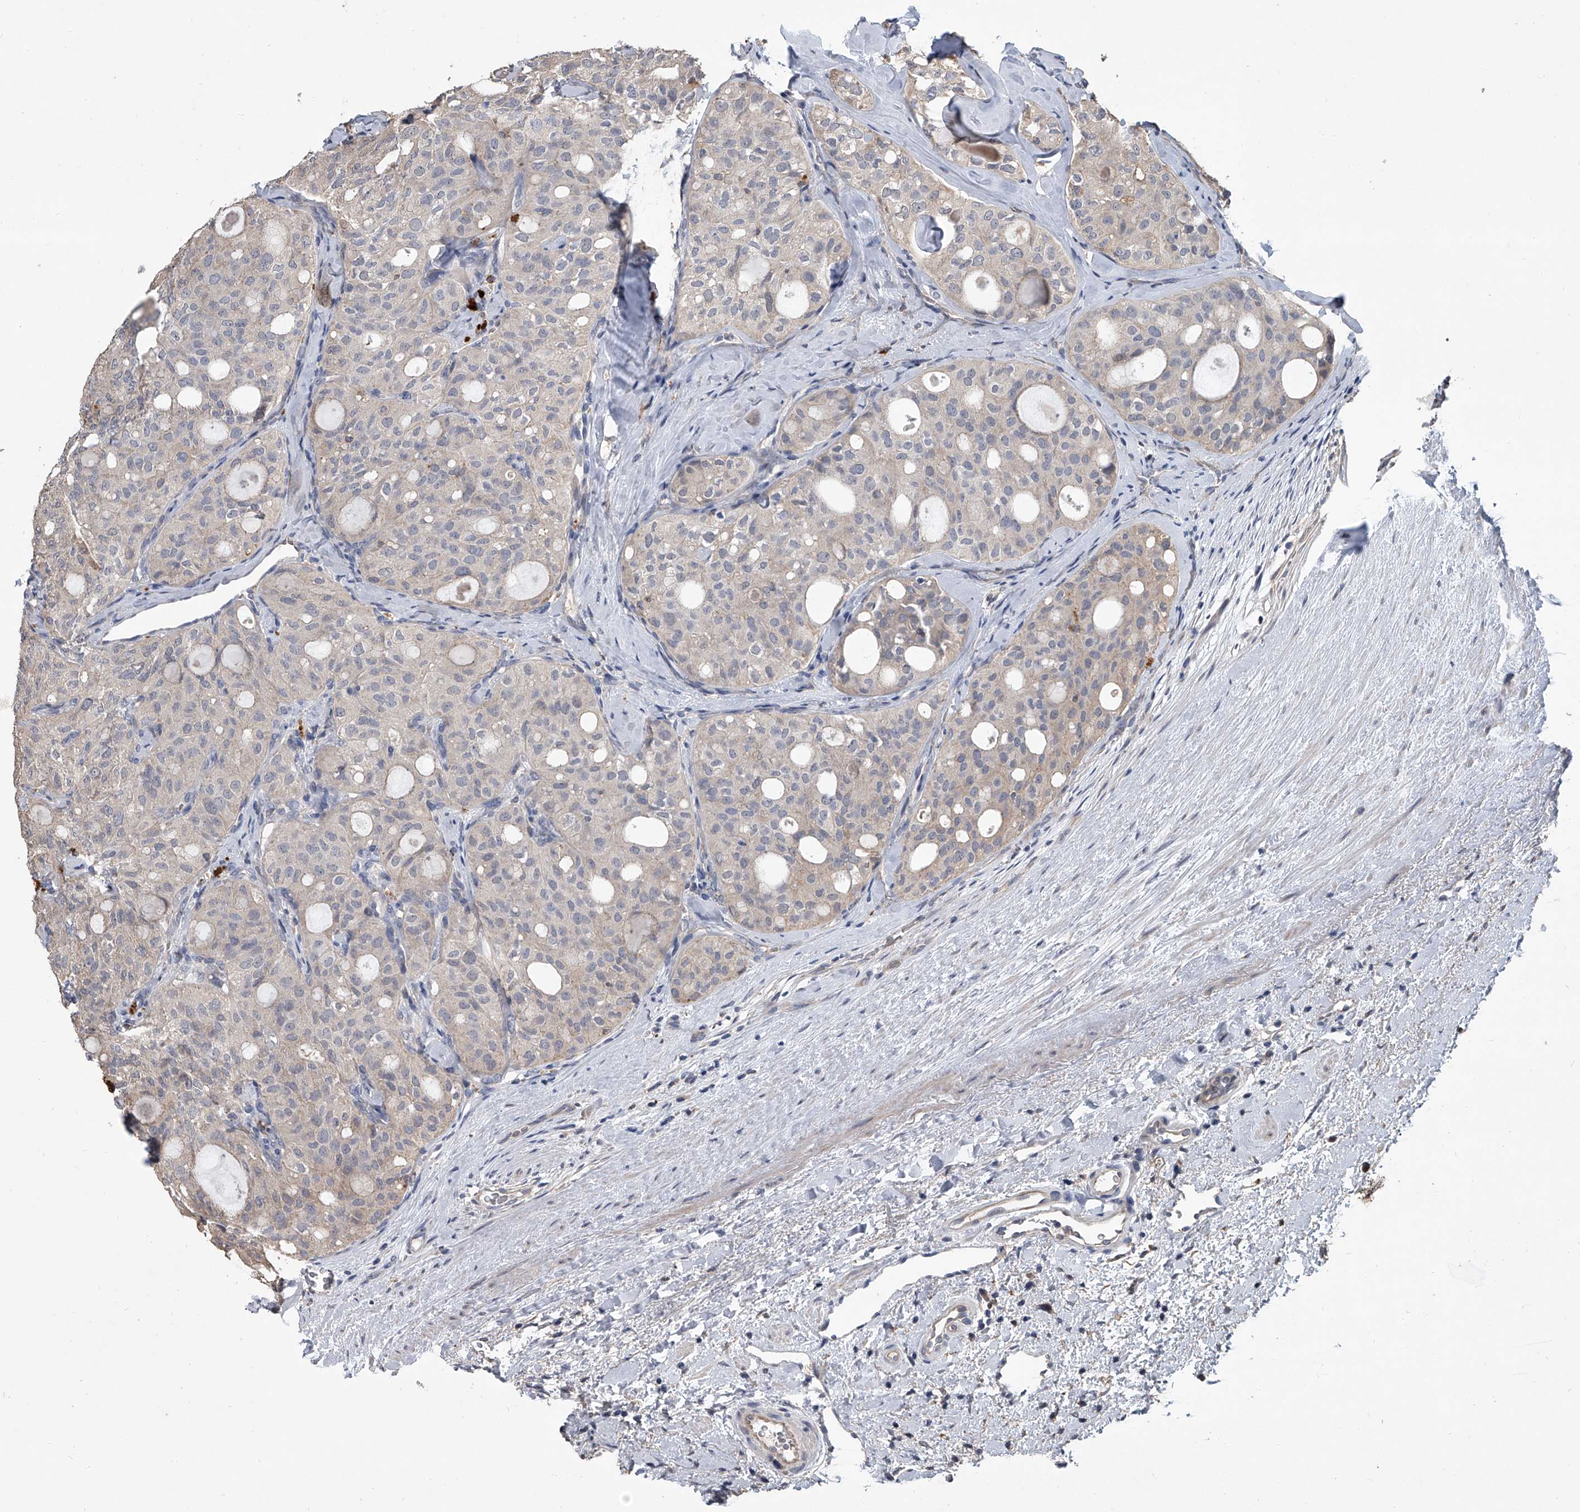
{"staining": {"intensity": "weak", "quantity": "<25%", "location": "cytoplasmic/membranous"}, "tissue": "thyroid cancer", "cell_type": "Tumor cells", "image_type": "cancer", "snomed": [{"axis": "morphology", "description": "Follicular adenoma carcinoma, NOS"}, {"axis": "topography", "description": "Thyroid gland"}], "caption": "This photomicrograph is of follicular adenoma carcinoma (thyroid) stained with immunohistochemistry (IHC) to label a protein in brown with the nuclei are counter-stained blue. There is no staining in tumor cells.", "gene": "DOCK9", "patient": {"sex": "male", "age": 75}}